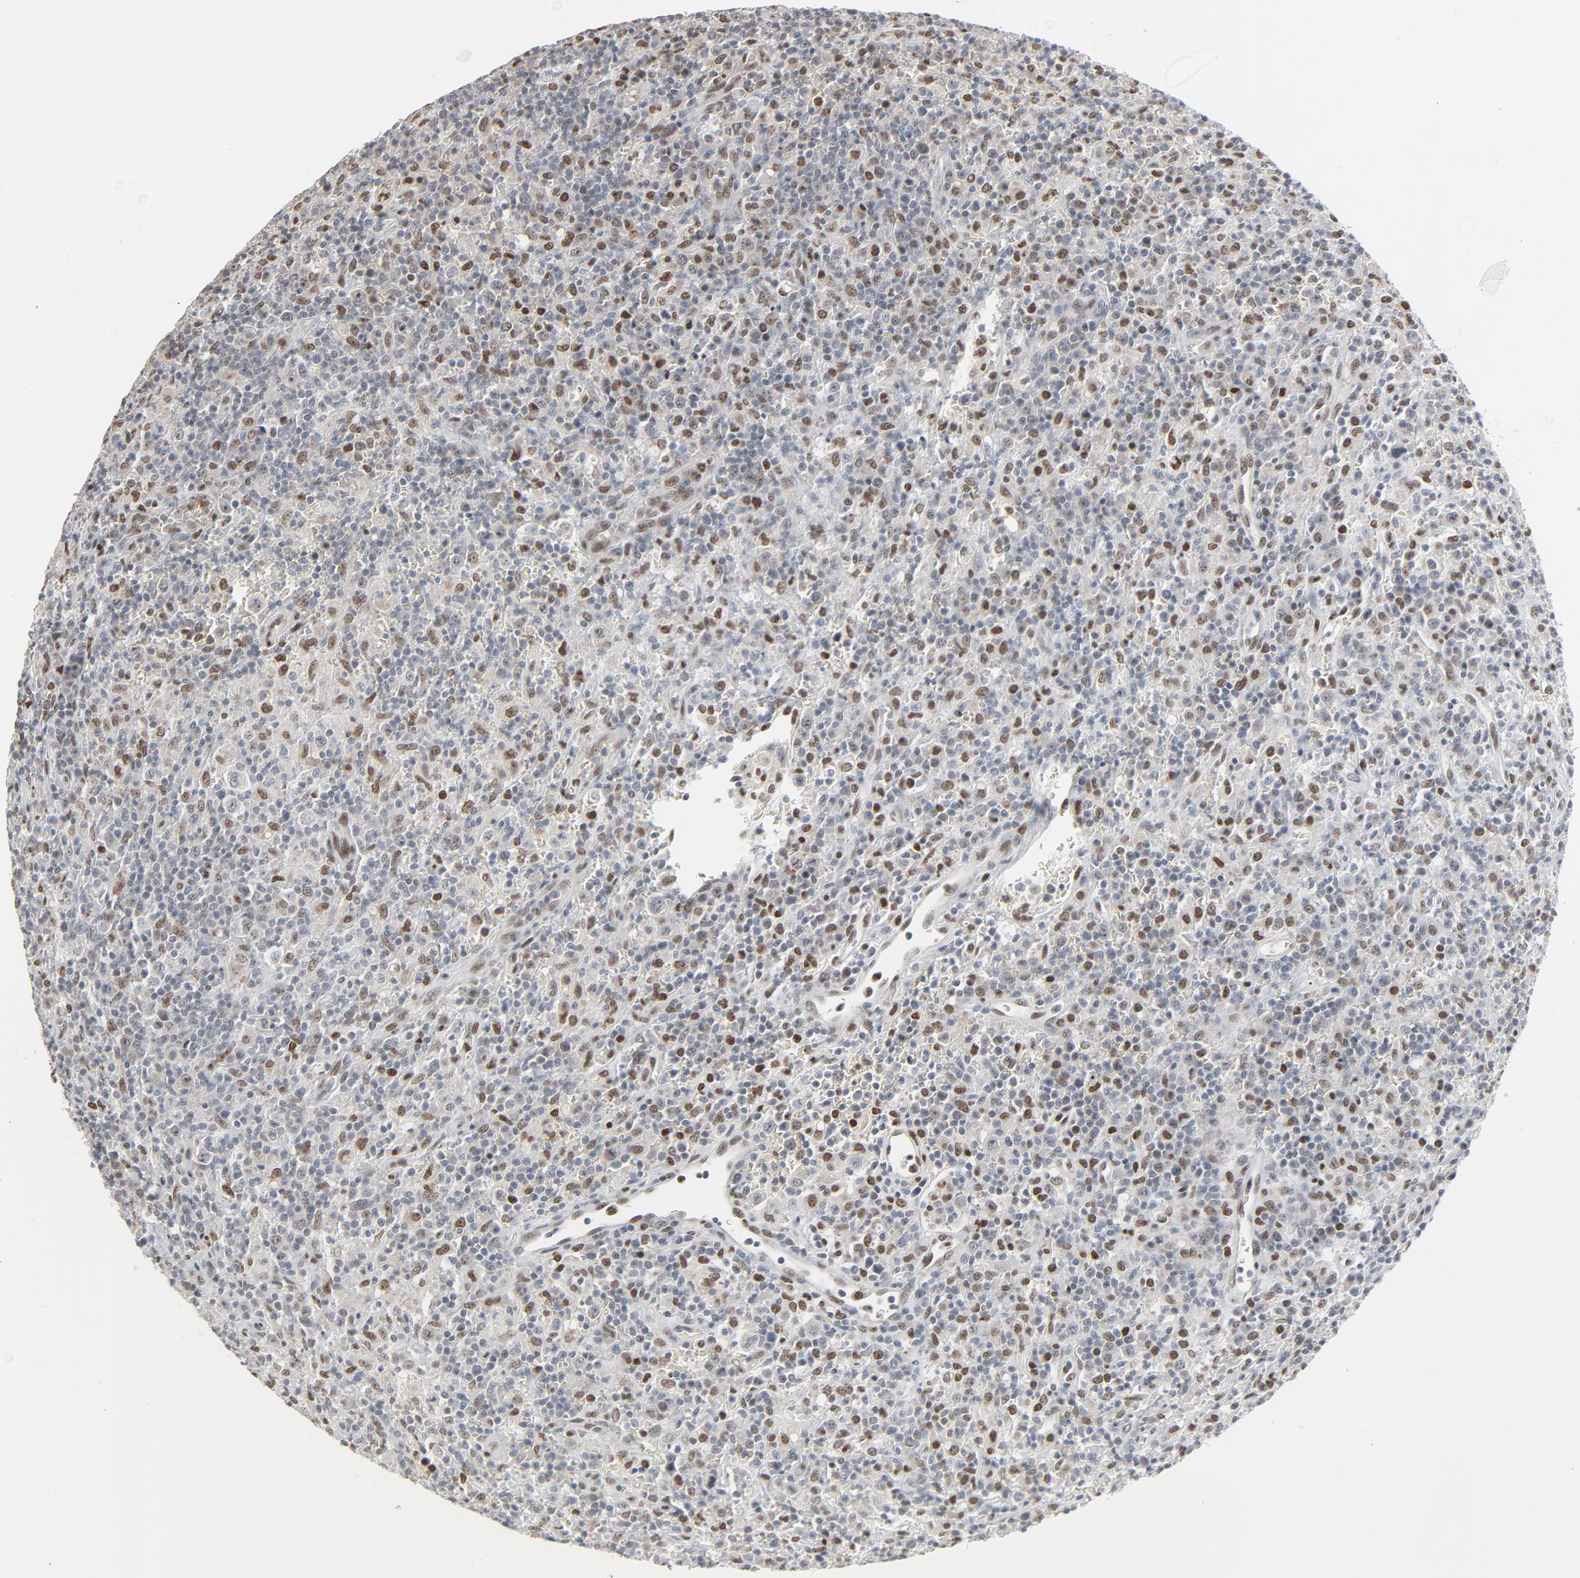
{"staining": {"intensity": "strong", "quantity": "<25%", "location": "nuclear"}, "tissue": "lymphoma", "cell_type": "Tumor cells", "image_type": "cancer", "snomed": [{"axis": "morphology", "description": "Hodgkin's disease, NOS"}, {"axis": "topography", "description": "Lymph node"}], "caption": "Protein positivity by immunohistochemistry (IHC) shows strong nuclear staining in approximately <25% of tumor cells in lymphoma. Using DAB (brown) and hematoxylin (blue) stains, captured at high magnification using brightfield microscopy.", "gene": "CUX1", "patient": {"sex": "male", "age": 65}}